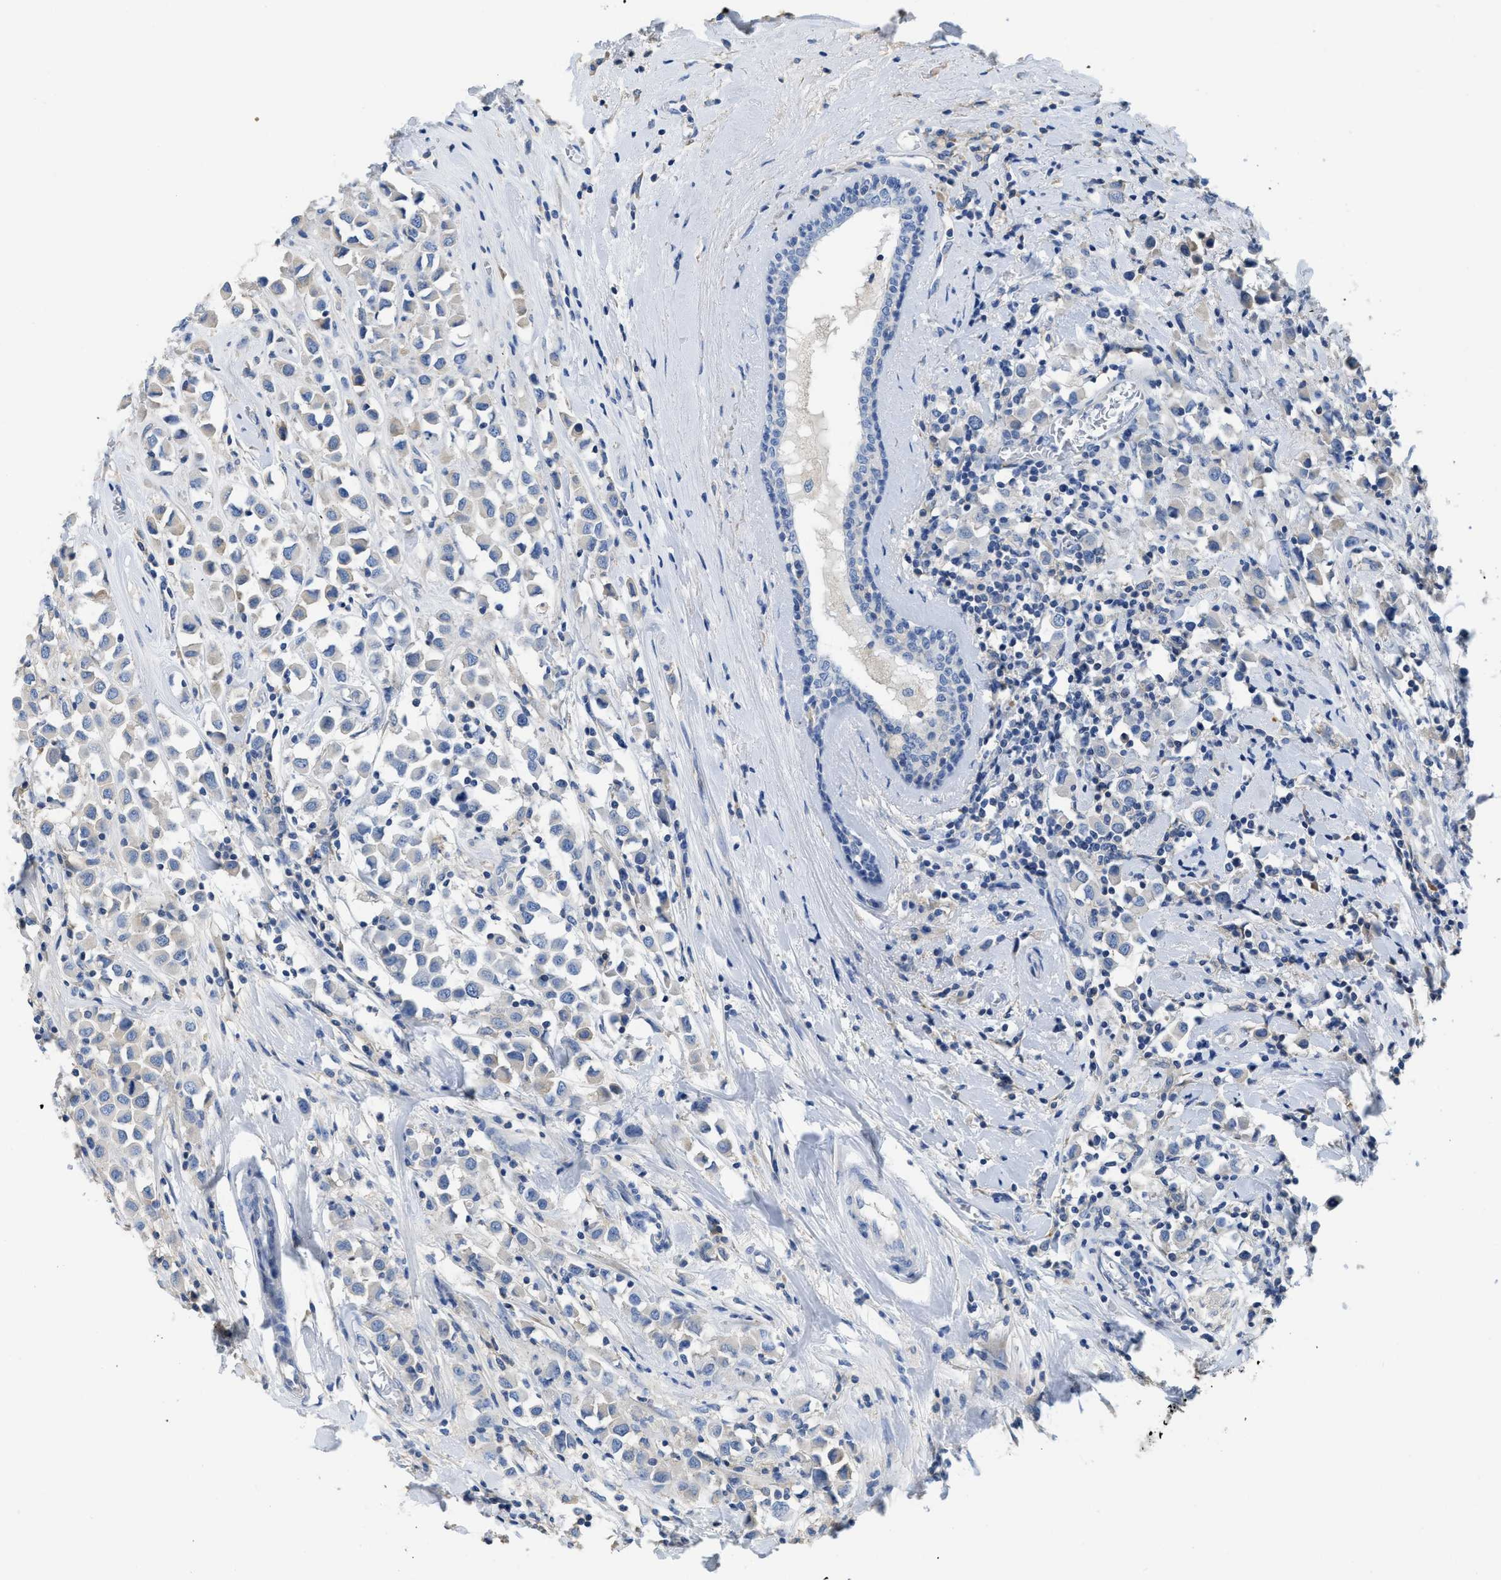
{"staining": {"intensity": "negative", "quantity": "none", "location": "none"}, "tissue": "breast cancer", "cell_type": "Tumor cells", "image_type": "cancer", "snomed": [{"axis": "morphology", "description": "Duct carcinoma"}, {"axis": "topography", "description": "Breast"}], "caption": "High magnification brightfield microscopy of breast invasive ductal carcinoma stained with DAB (brown) and counterstained with hematoxylin (blue): tumor cells show no significant expression. (DAB (3,3'-diaminobenzidine) immunohistochemistry visualized using brightfield microscopy, high magnification).", "gene": "C1S", "patient": {"sex": "female", "age": 61}}